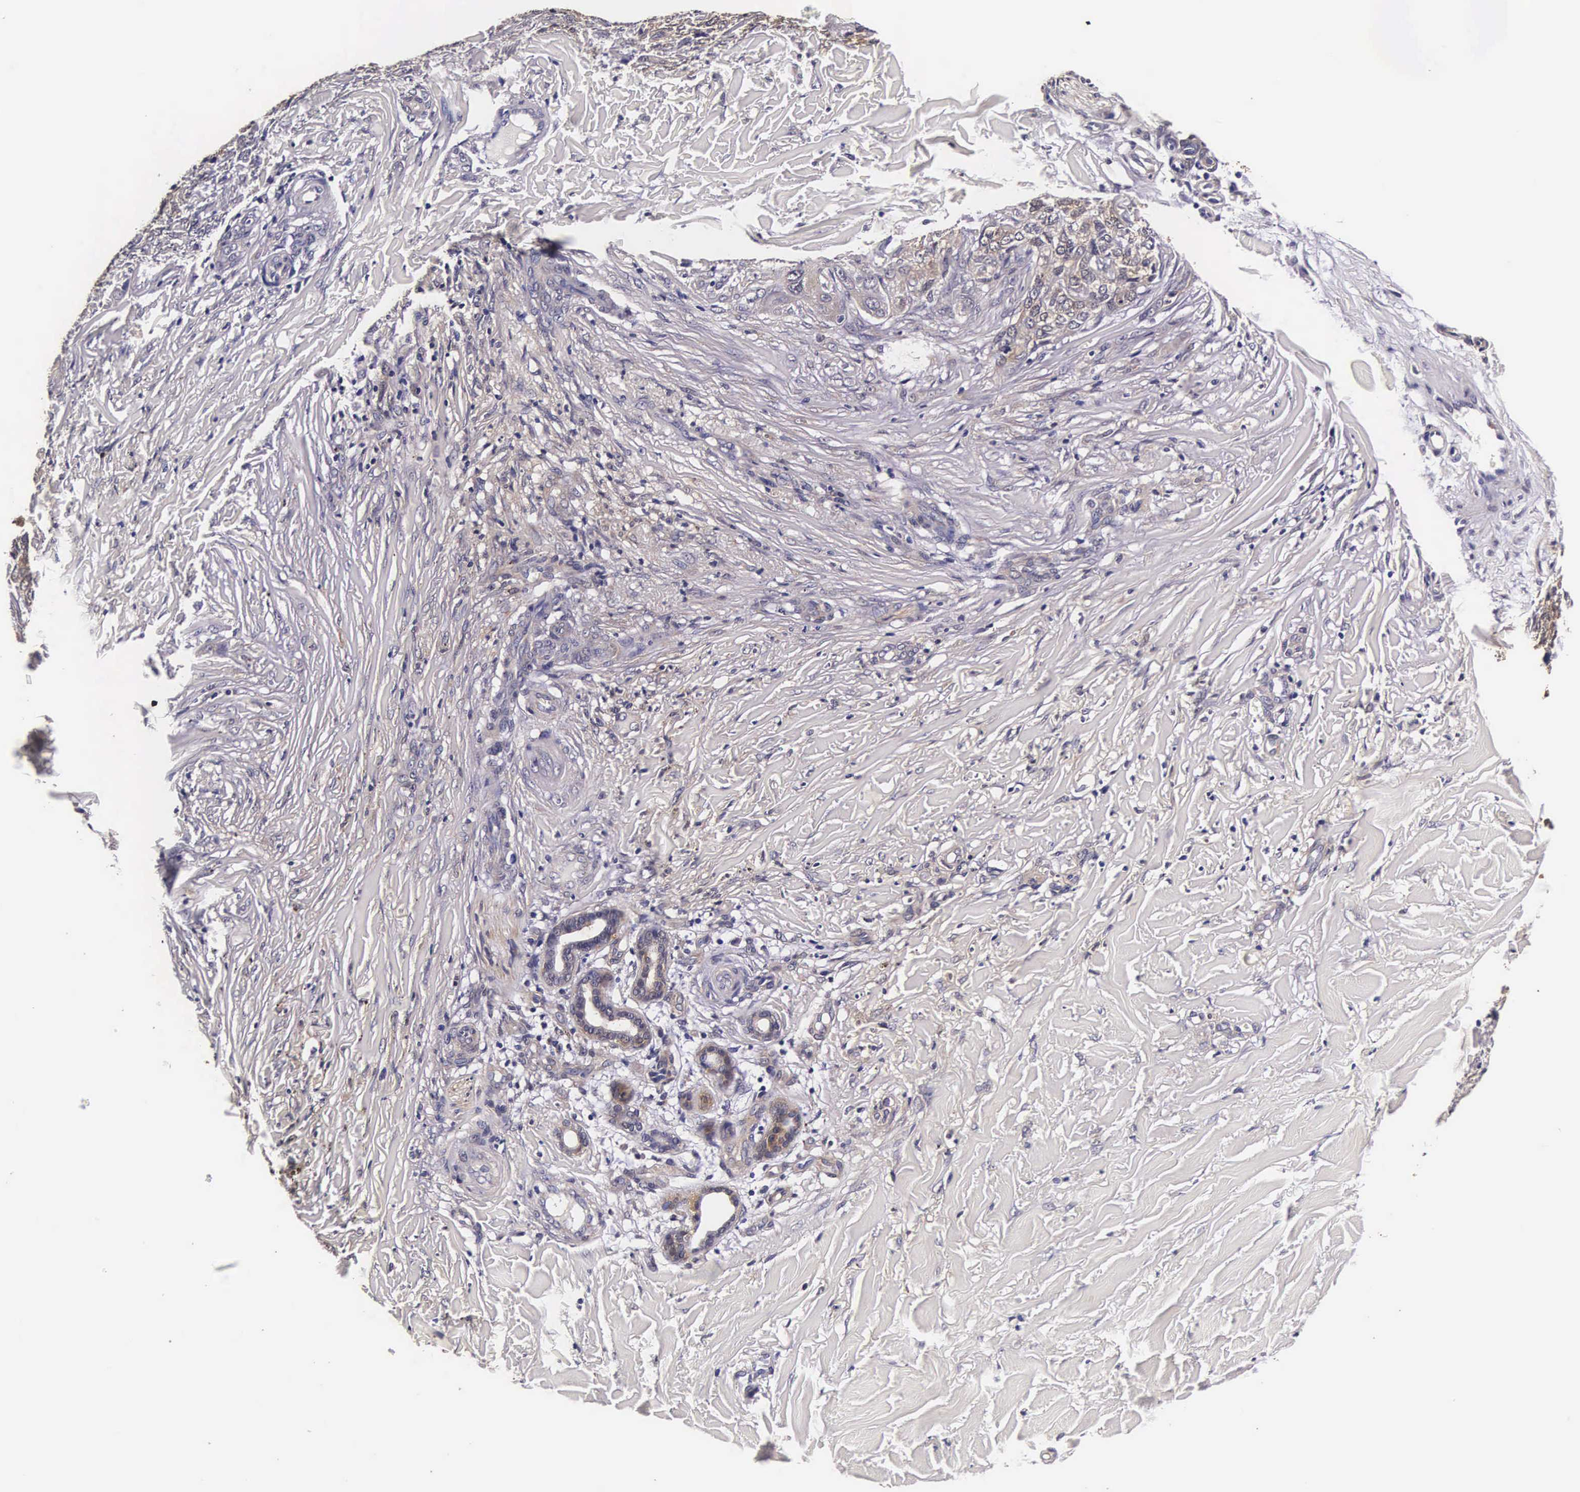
{"staining": {"intensity": "weak", "quantity": "<25%", "location": "cytoplasmic/membranous,nuclear"}, "tissue": "skin cancer", "cell_type": "Tumor cells", "image_type": "cancer", "snomed": [{"axis": "morphology", "description": "Normal tissue, NOS"}, {"axis": "morphology", "description": "Basal cell carcinoma"}, {"axis": "topography", "description": "Skin"}], "caption": "High power microscopy image of an immunohistochemistry (IHC) image of skin cancer, revealing no significant expression in tumor cells. (DAB (3,3'-diaminobenzidine) IHC visualized using brightfield microscopy, high magnification).", "gene": "TECPR2", "patient": {"sex": "male", "age": 81}}